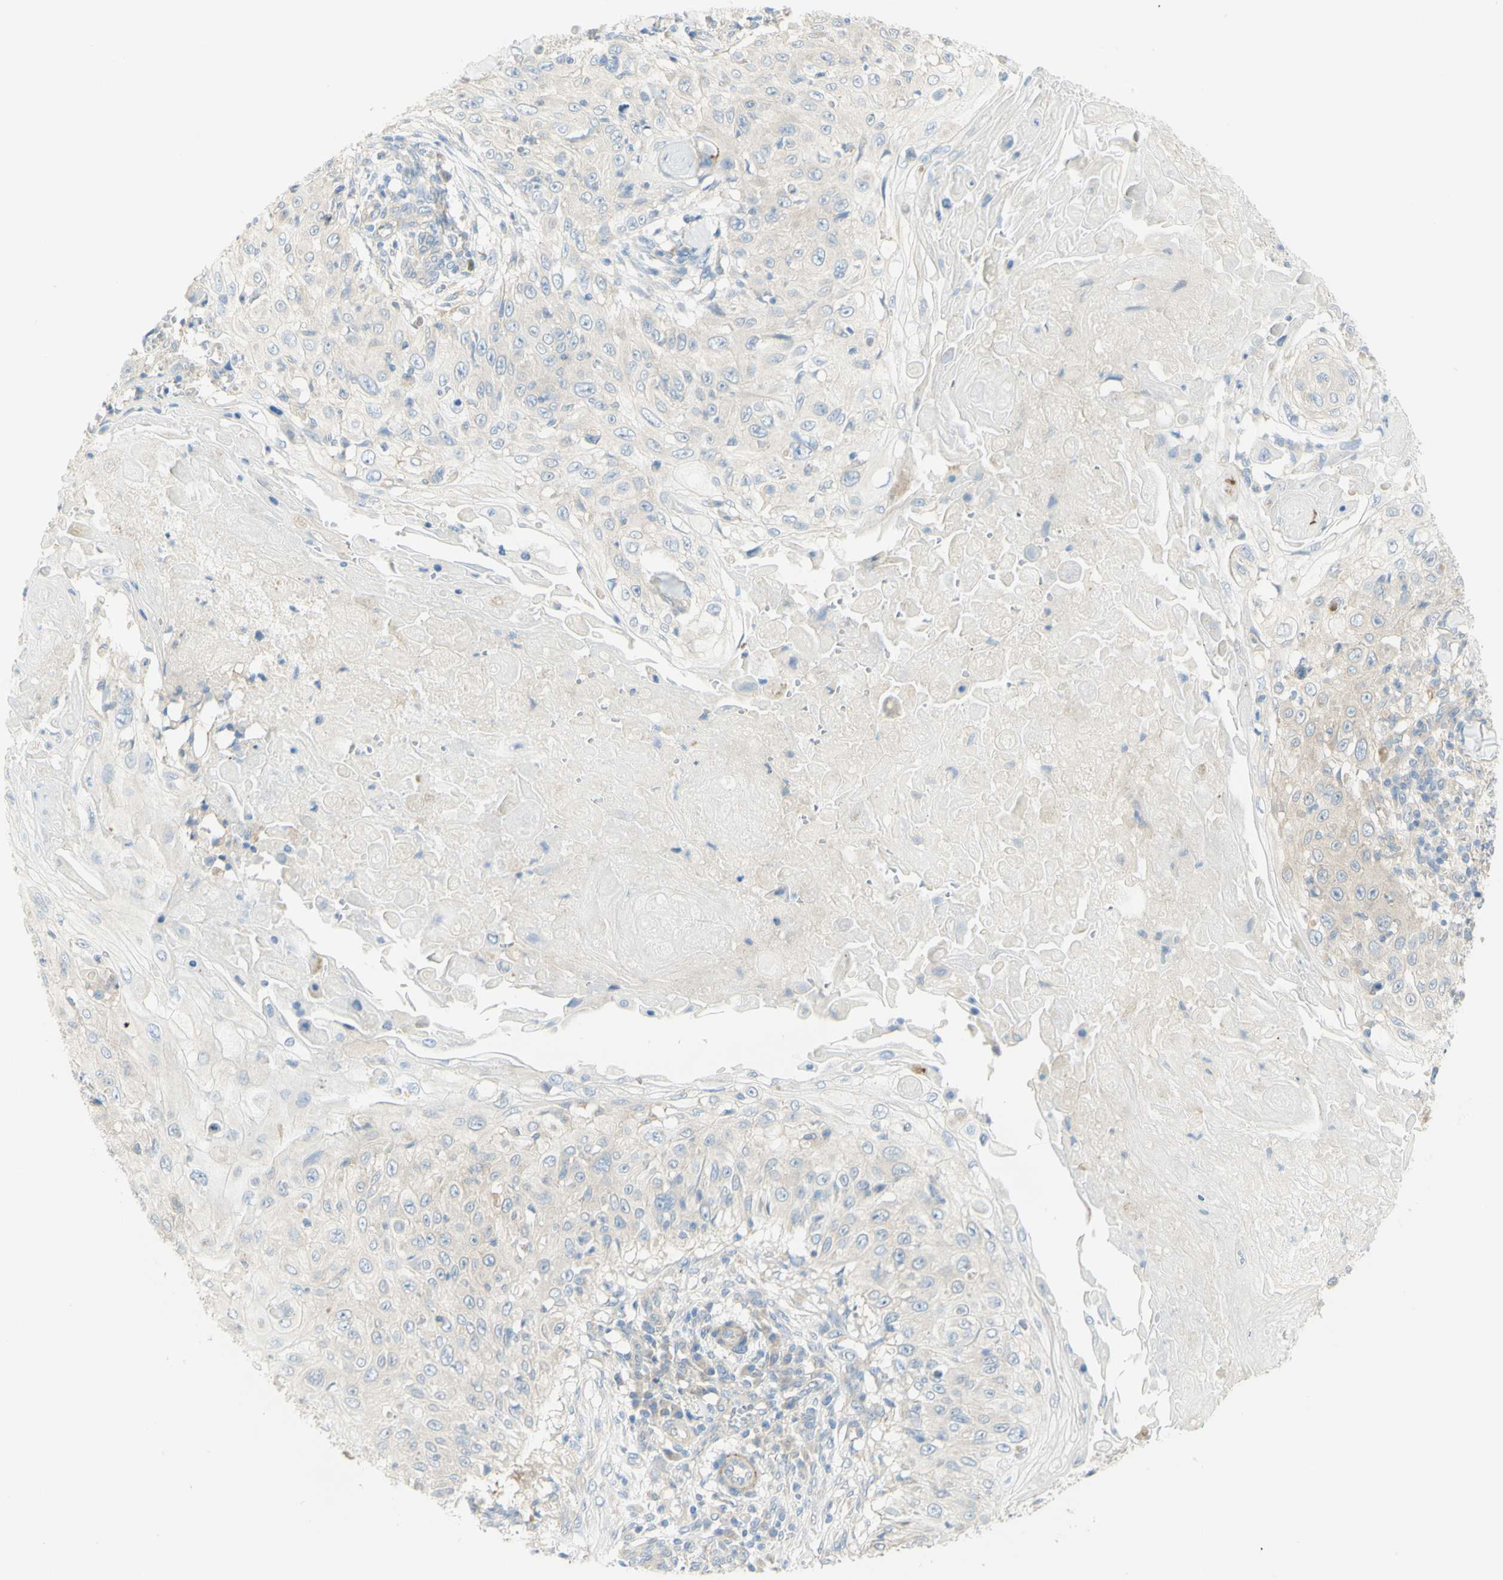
{"staining": {"intensity": "negative", "quantity": "none", "location": "none"}, "tissue": "skin cancer", "cell_type": "Tumor cells", "image_type": "cancer", "snomed": [{"axis": "morphology", "description": "Squamous cell carcinoma, NOS"}, {"axis": "topography", "description": "Skin"}], "caption": "Tumor cells are negative for brown protein staining in skin cancer.", "gene": "GCNT3", "patient": {"sex": "male", "age": 86}}